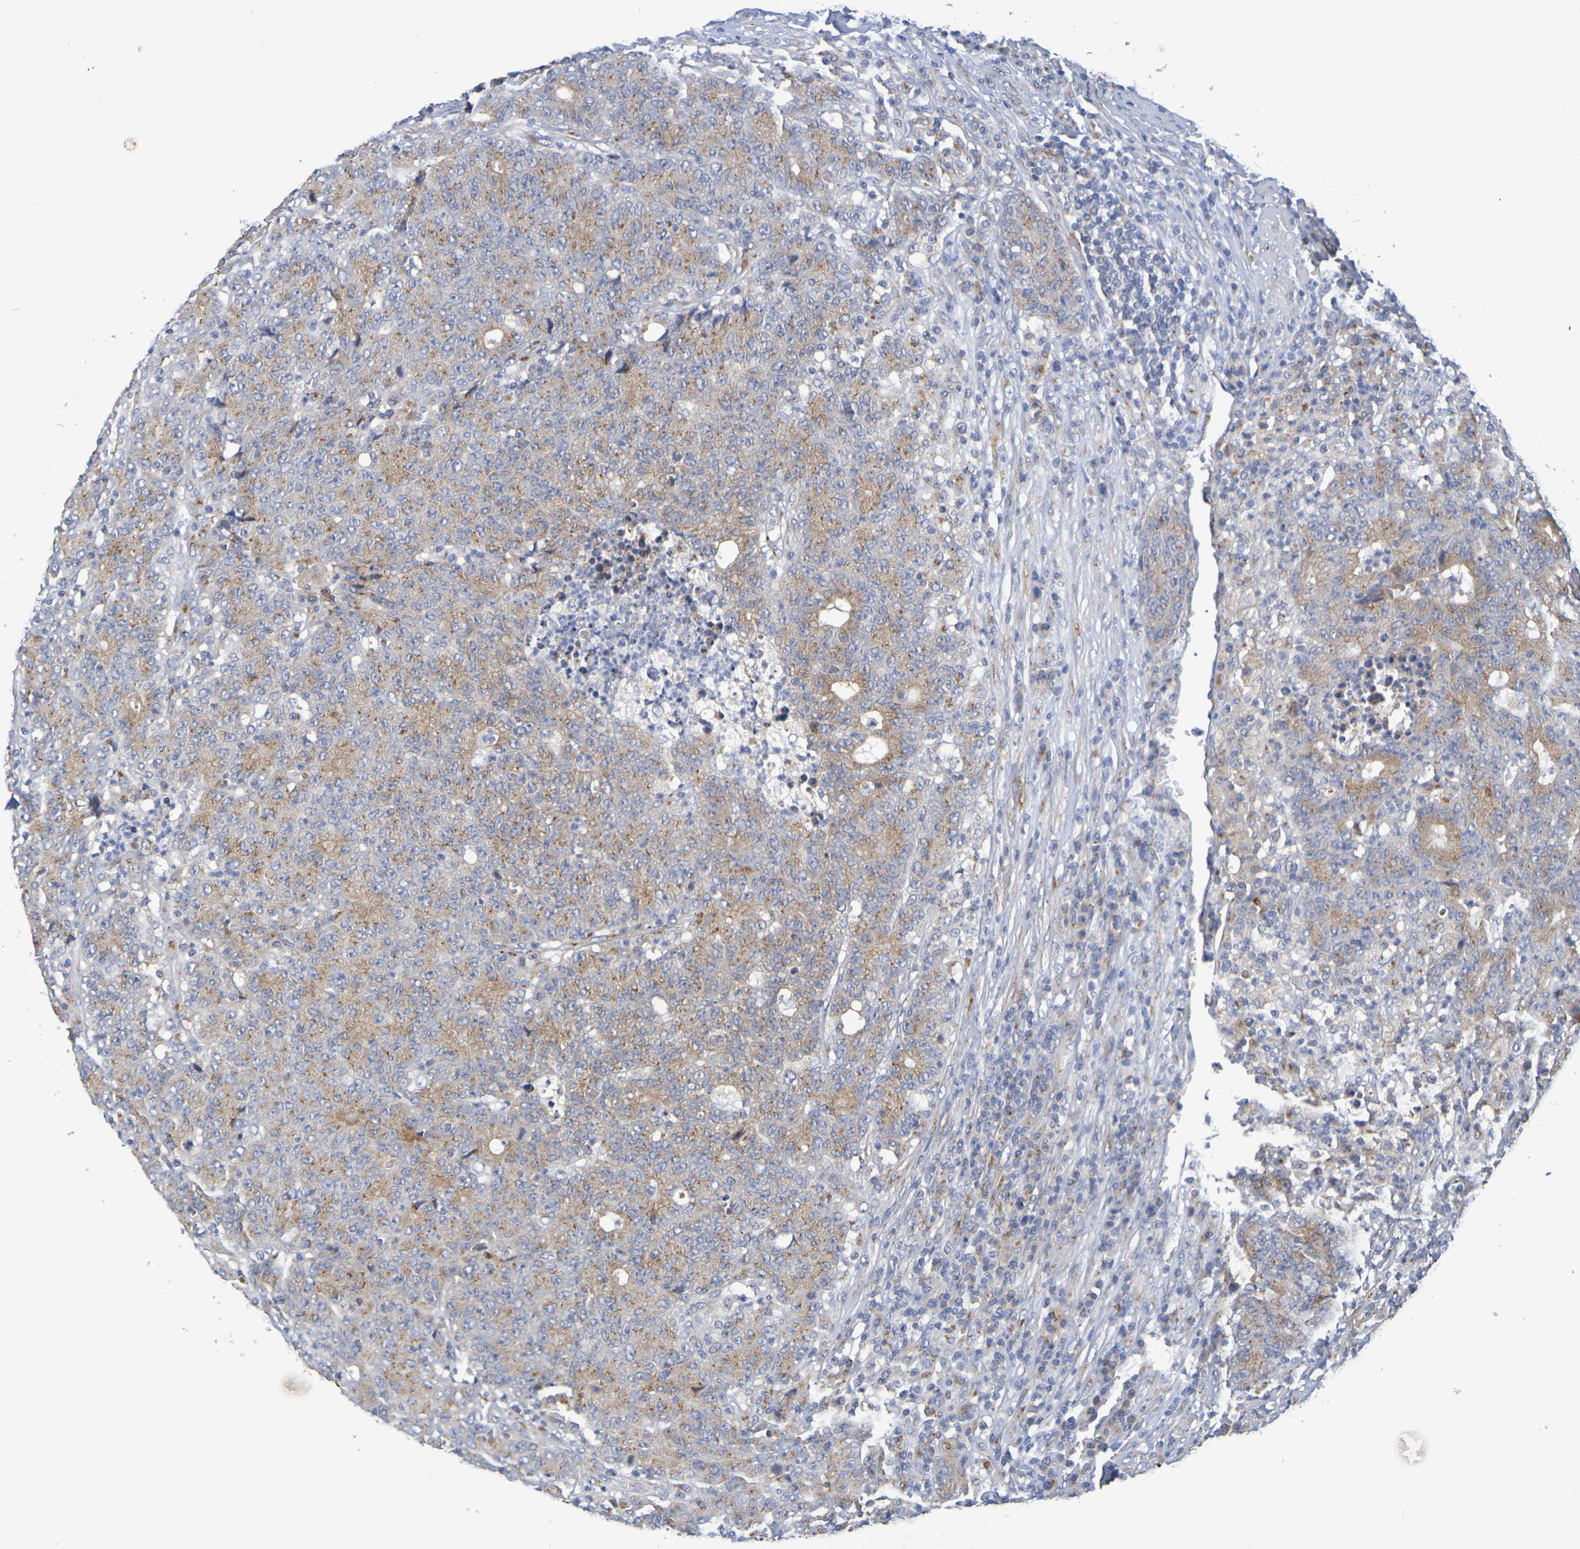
{"staining": {"intensity": "weak", "quantity": ">75%", "location": "cytoplasmic/membranous"}, "tissue": "colorectal cancer", "cell_type": "Tumor cells", "image_type": "cancer", "snomed": [{"axis": "morphology", "description": "Normal tissue, NOS"}, {"axis": "morphology", "description": "Adenocarcinoma, NOS"}, {"axis": "topography", "description": "Colon"}], "caption": "Tumor cells display weak cytoplasmic/membranous staining in about >75% of cells in colorectal cancer.", "gene": "DCP2", "patient": {"sex": "female", "age": 75}}